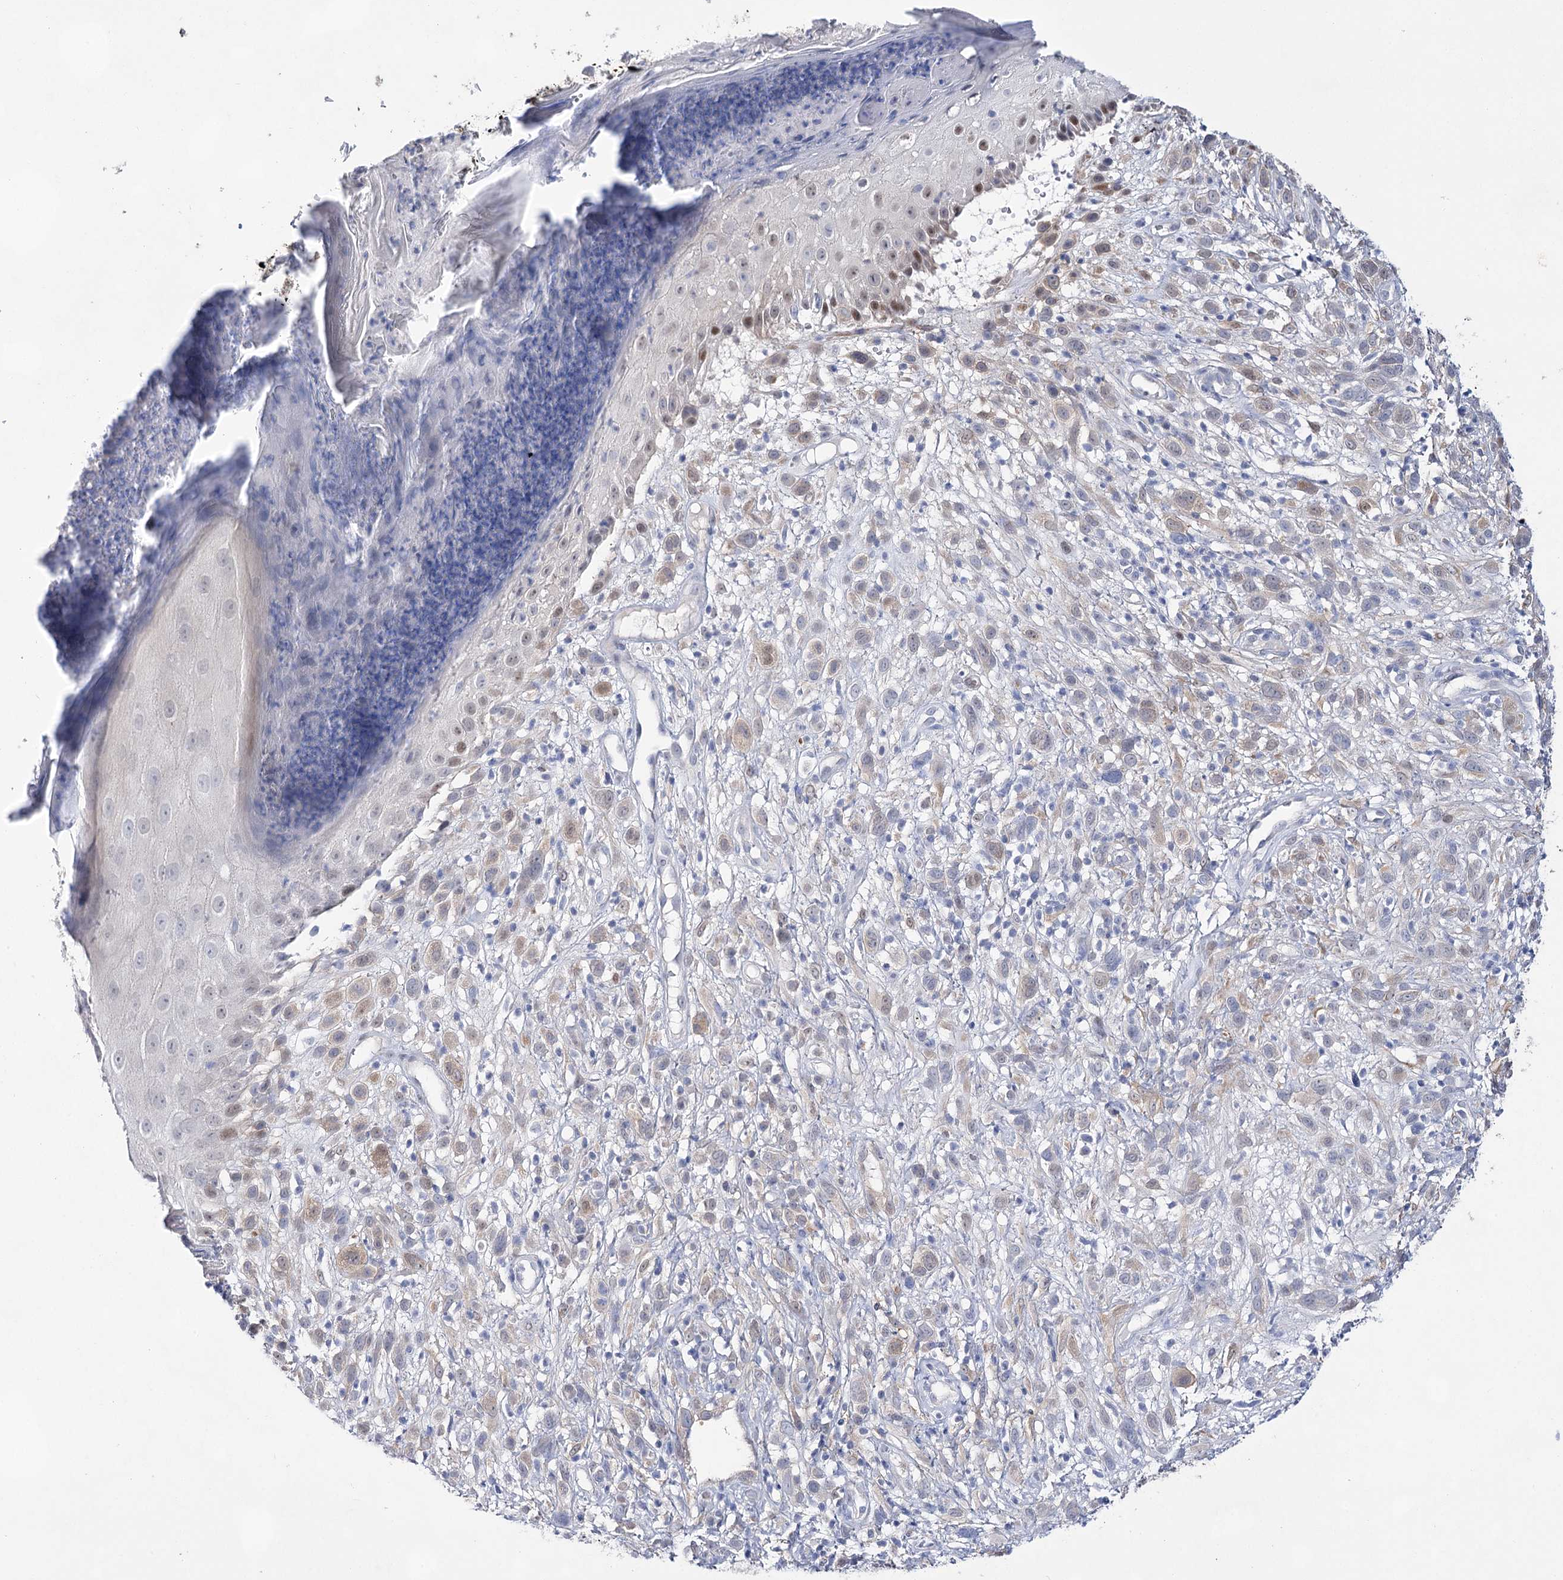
{"staining": {"intensity": "moderate", "quantity": "25%-75%", "location": "cytoplasmic/membranous,nuclear"}, "tissue": "melanoma", "cell_type": "Tumor cells", "image_type": "cancer", "snomed": [{"axis": "morphology", "description": "Malignant melanoma, NOS"}, {"axis": "topography", "description": "Skin of trunk"}], "caption": "Brown immunohistochemical staining in malignant melanoma reveals moderate cytoplasmic/membranous and nuclear expression in approximately 25%-75% of tumor cells.", "gene": "UGDH", "patient": {"sex": "male", "age": 71}}